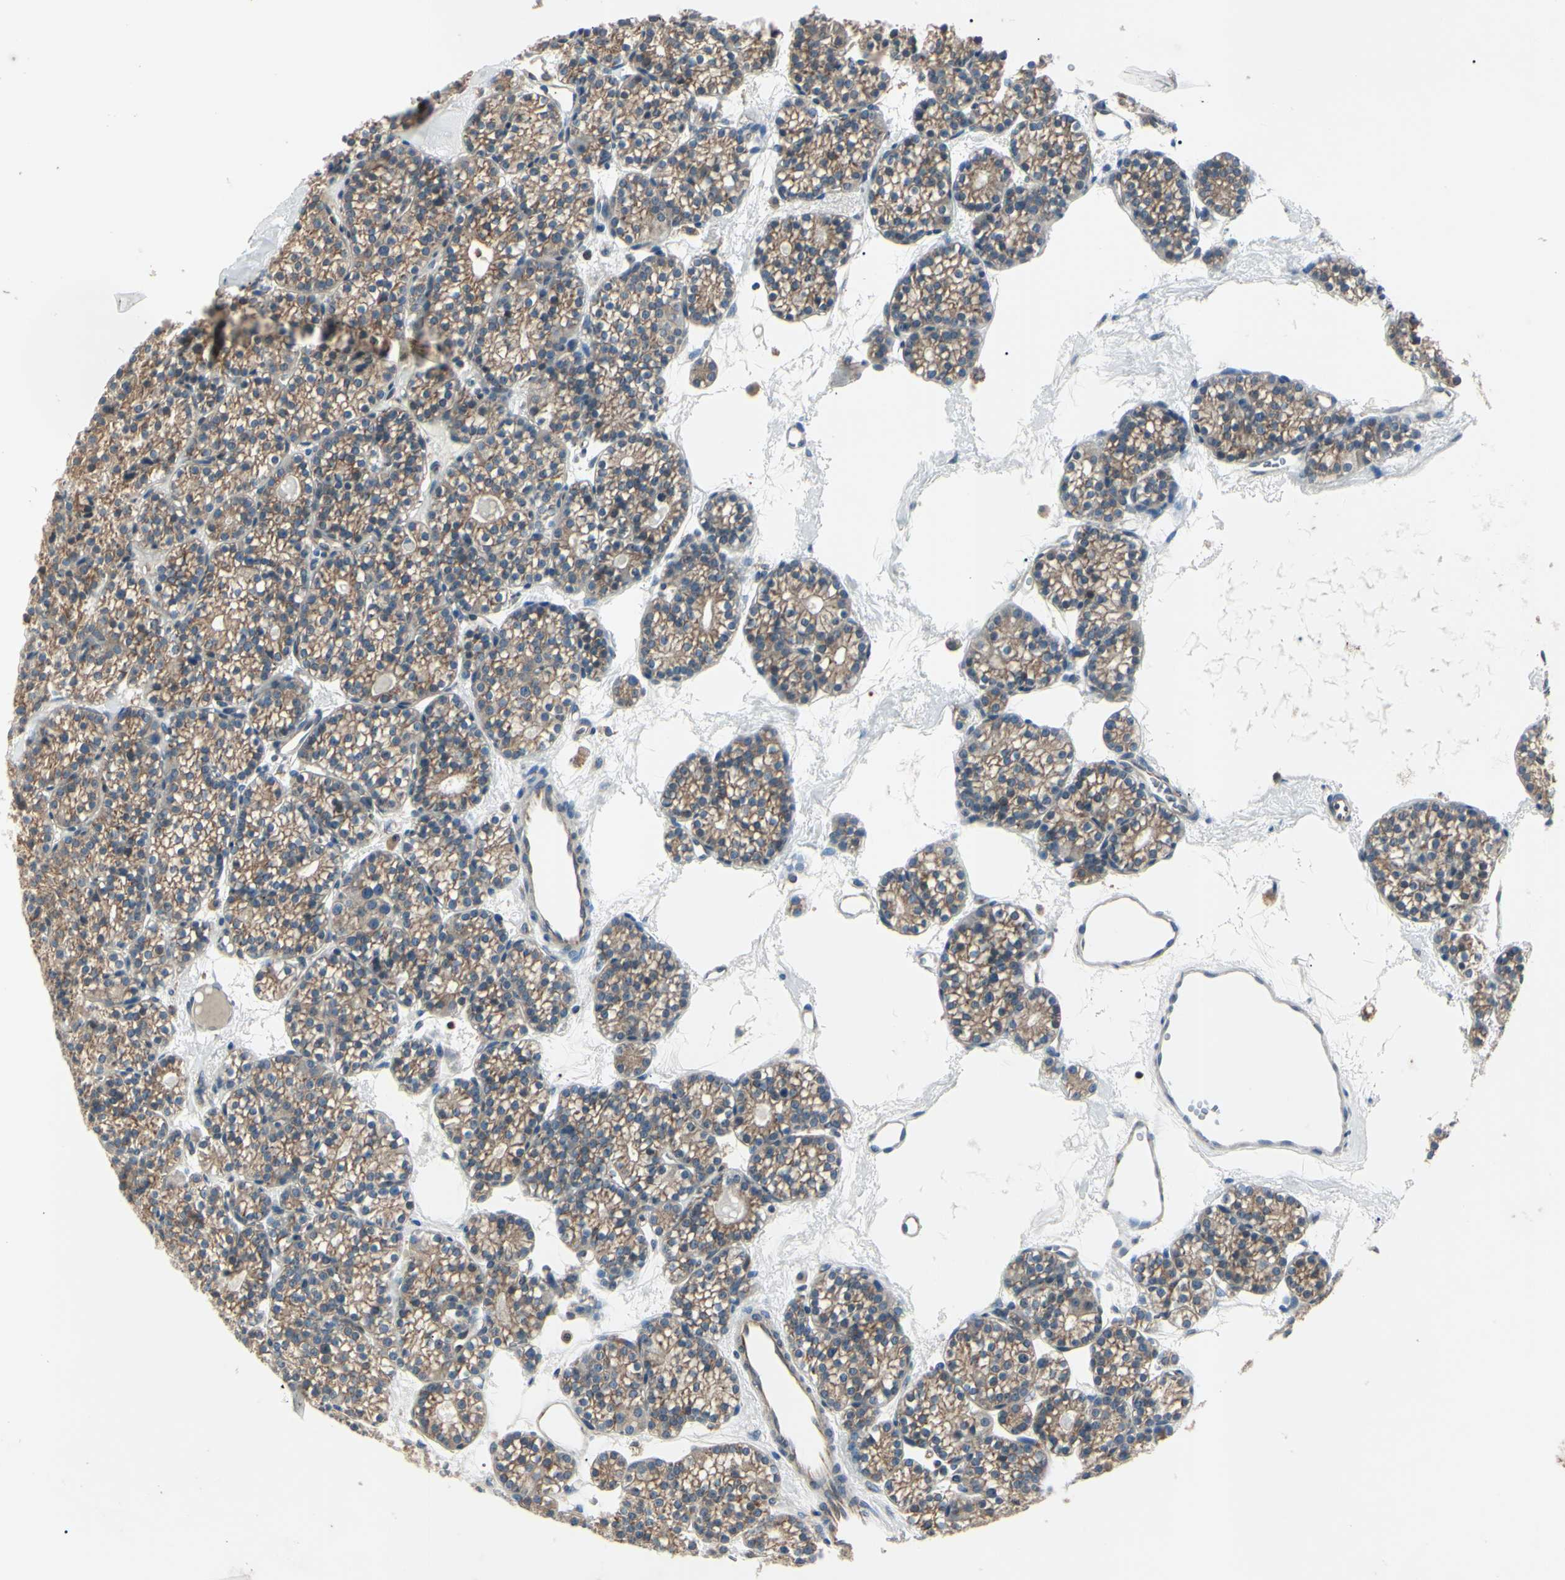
{"staining": {"intensity": "moderate", "quantity": "25%-75%", "location": "cytoplasmic/membranous"}, "tissue": "parathyroid gland", "cell_type": "Glandular cells", "image_type": "normal", "snomed": [{"axis": "morphology", "description": "Normal tissue, NOS"}, {"axis": "topography", "description": "Parathyroid gland"}], "caption": "Immunohistochemical staining of benign parathyroid gland shows medium levels of moderate cytoplasmic/membranous expression in approximately 25%-75% of glandular cells.", "gene": "MAPRE1", "patient": {"sex": "female", "age": 64}}